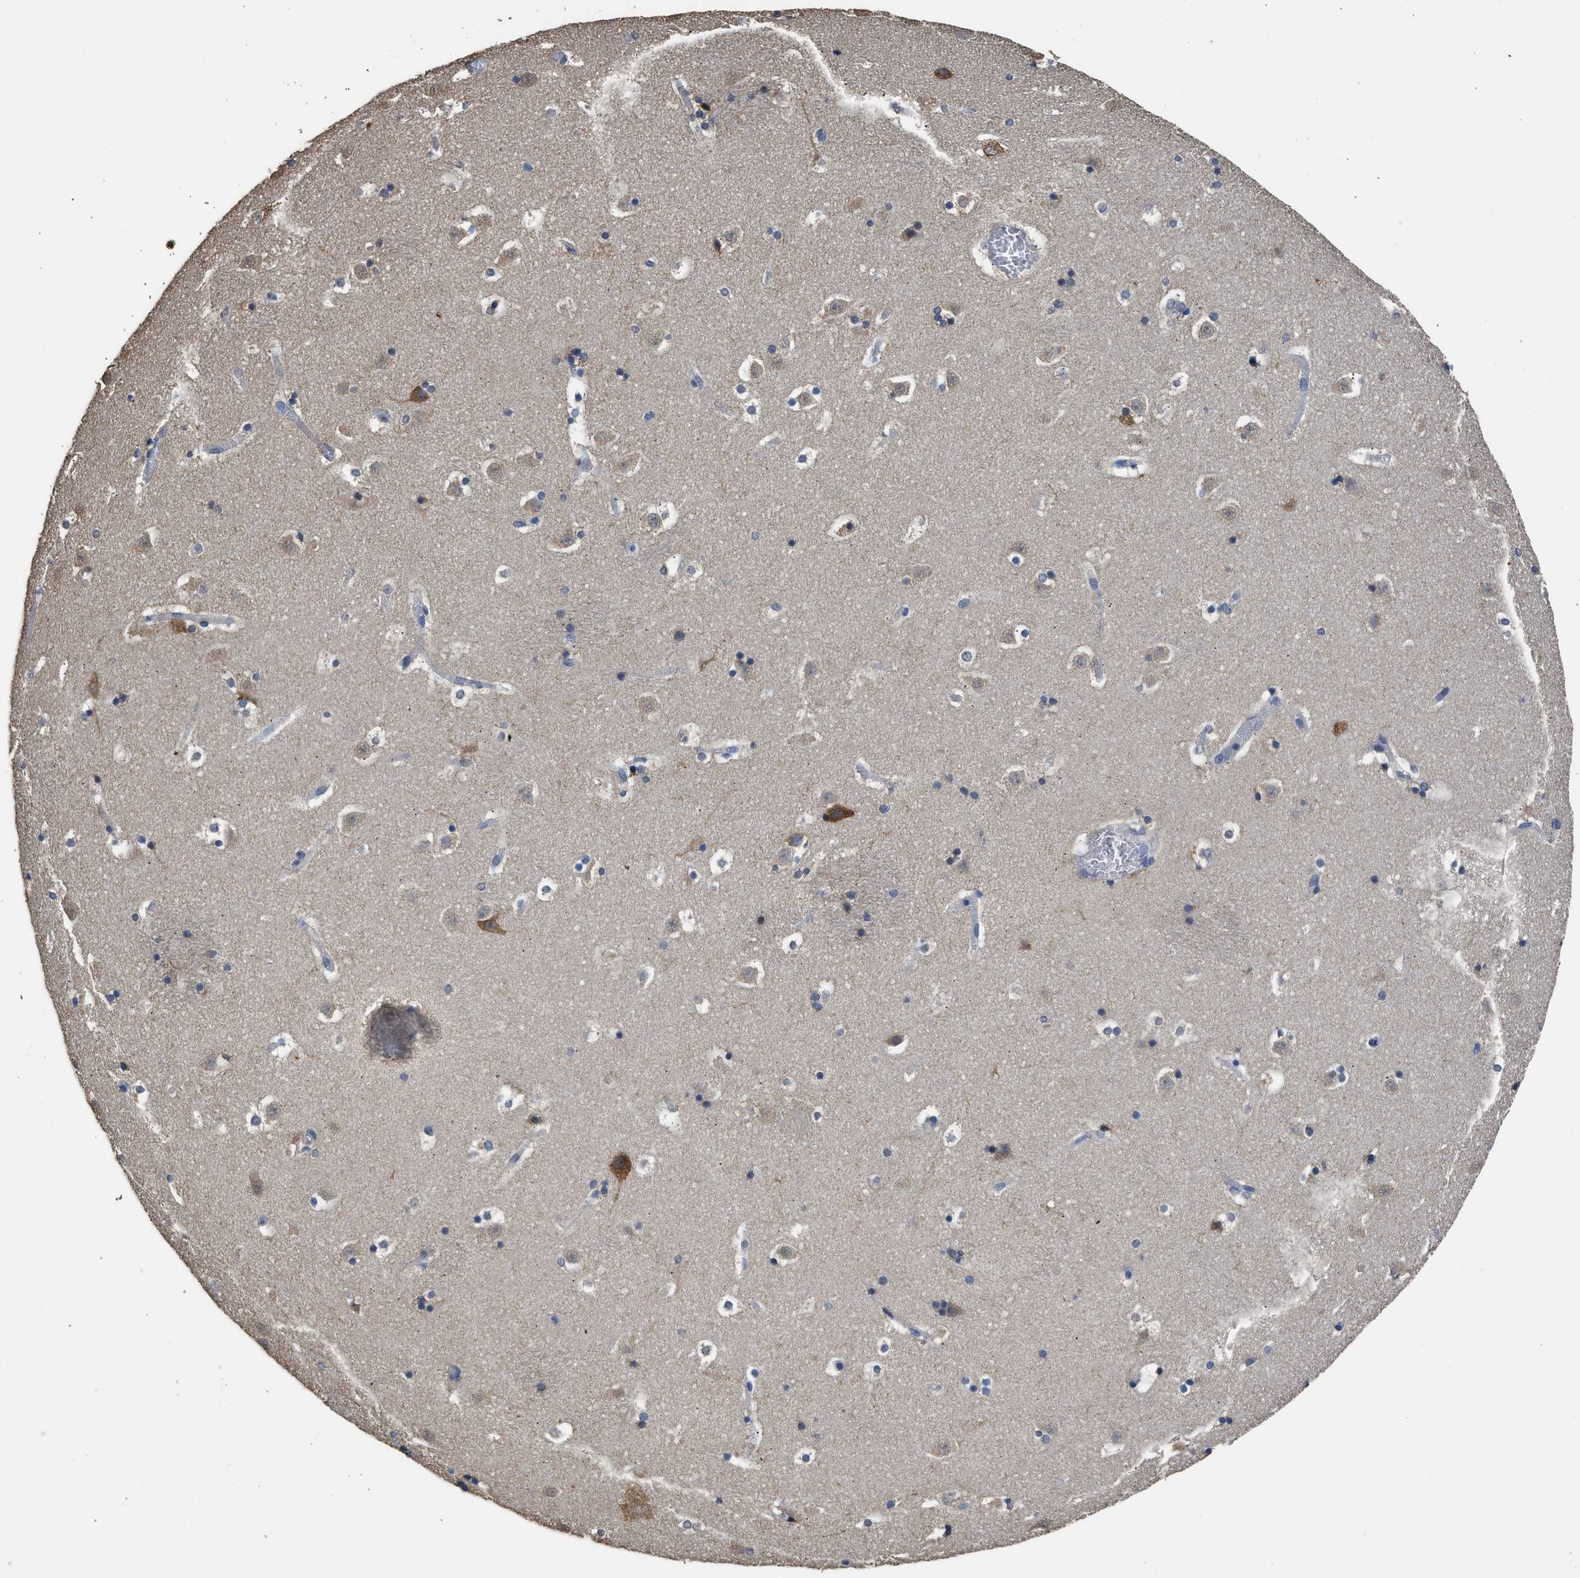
{"staining": {"intensity": "moderate", "quantity": "<25%", "location": "cytoplasmic/membranous"}, "tissue": "caudate", "cell_type": "Glial cells", "image_type": "normal", "snomed": [{"axis": "morphology", "description": "Normal tissue, NOS"}, {"axis": "topography", "description": "Lateral ventricle wall"}], "caption": "Moderate cytoplasmic/membranous positivity for a protein is present in about <25% of glial cells of unremarkable caudate using IHC.", "gene": "SPINT2", "patient": {"sex": "male", "age": 45}}